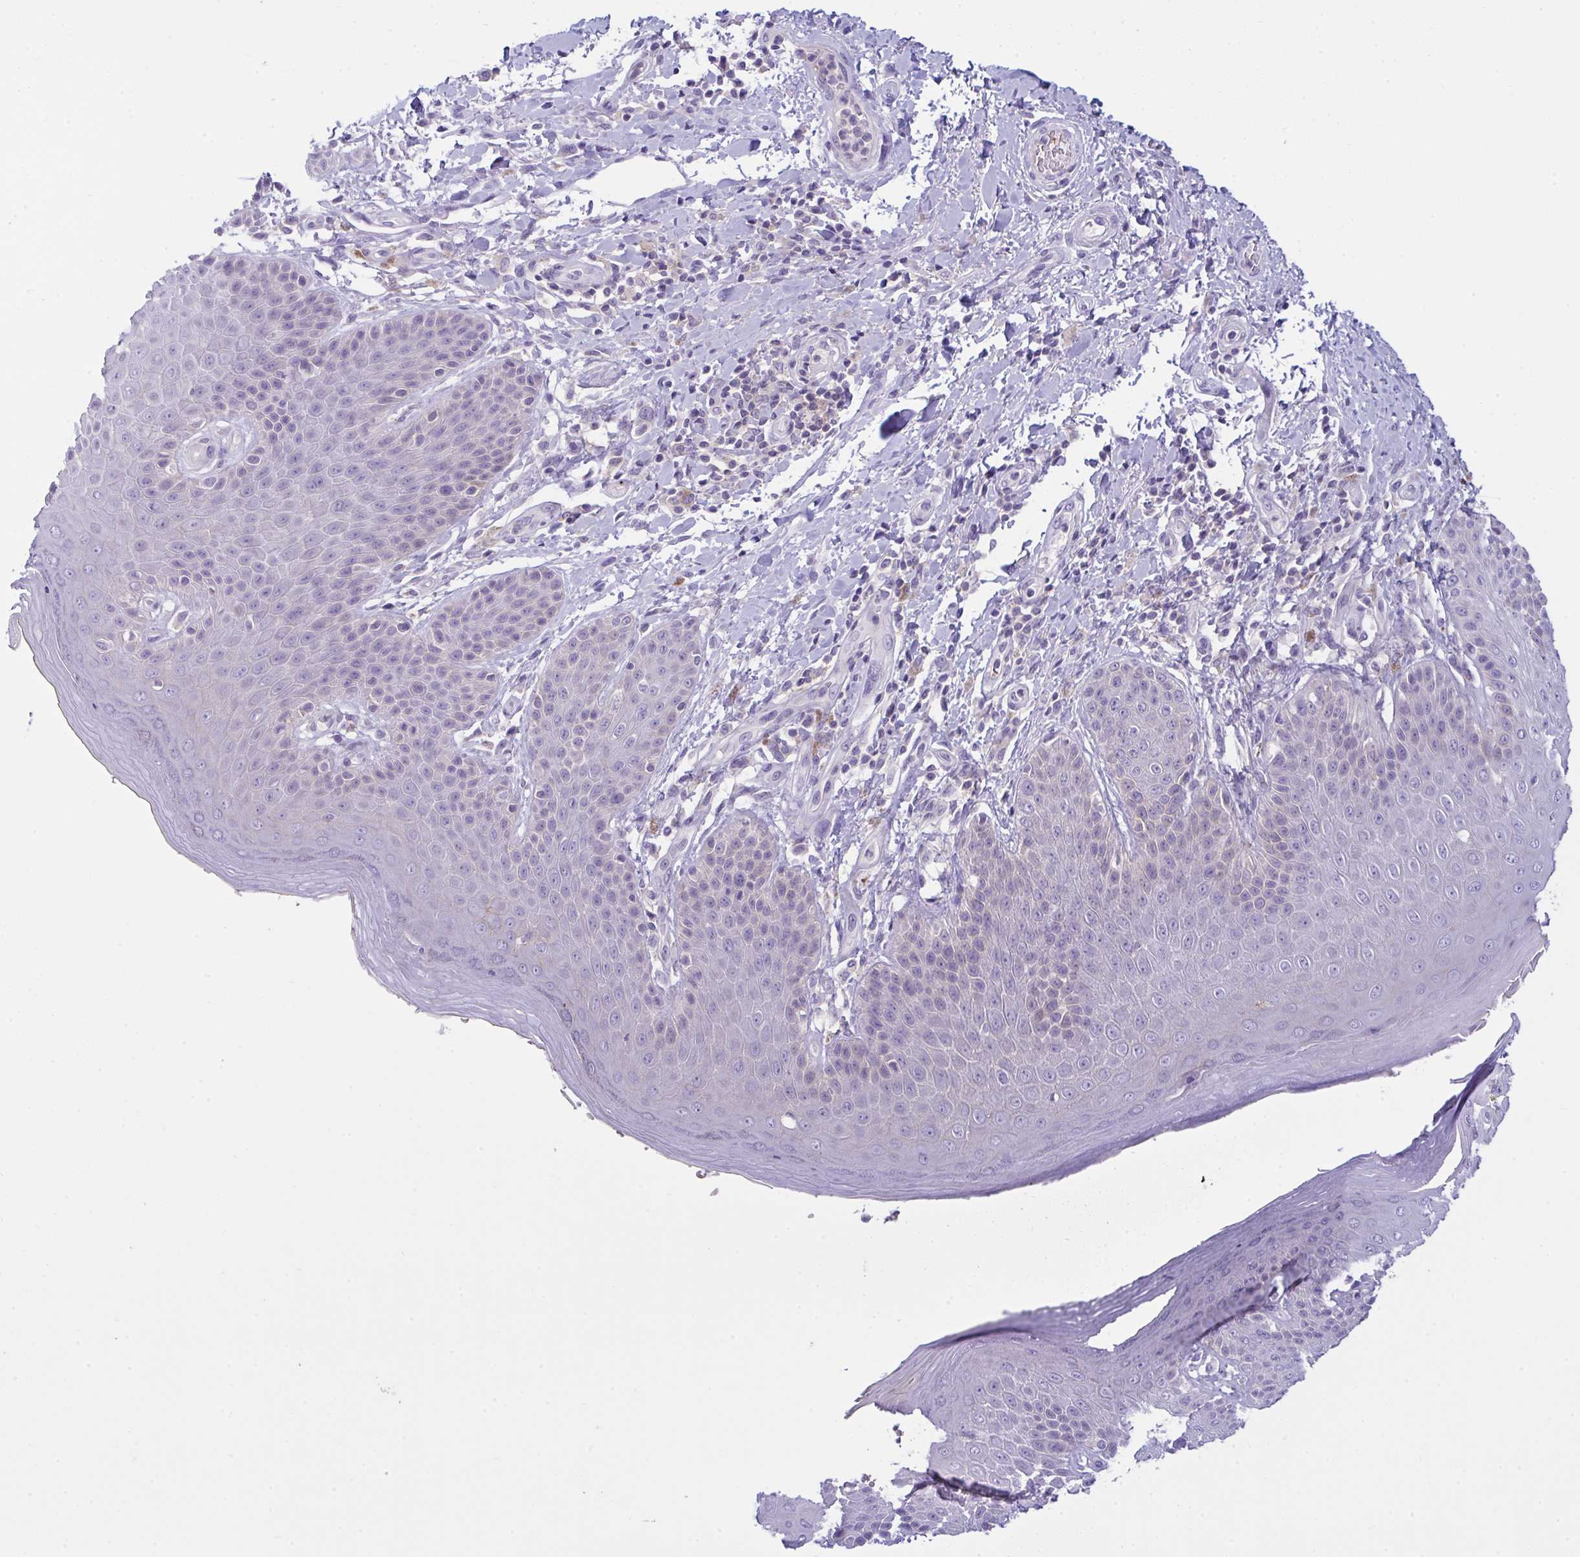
{"staining": {"intensity": "negative", "quantity": "none", "location": "none"}, "tissue": "skin", "cell_type": "Epidermal cells", "image_type": "normal", "snomed": [{"axis": "morphology", "description": "Normal tissue, NOS"}, {"axis": "topography", "description": "Peripheral nerve tissue"}], "caption": "This is an IHC image of normal skin. There is no positivity in epidermal cells.", "gene": "RANBP2", "patient": {"sex": "male", "age": 51}}